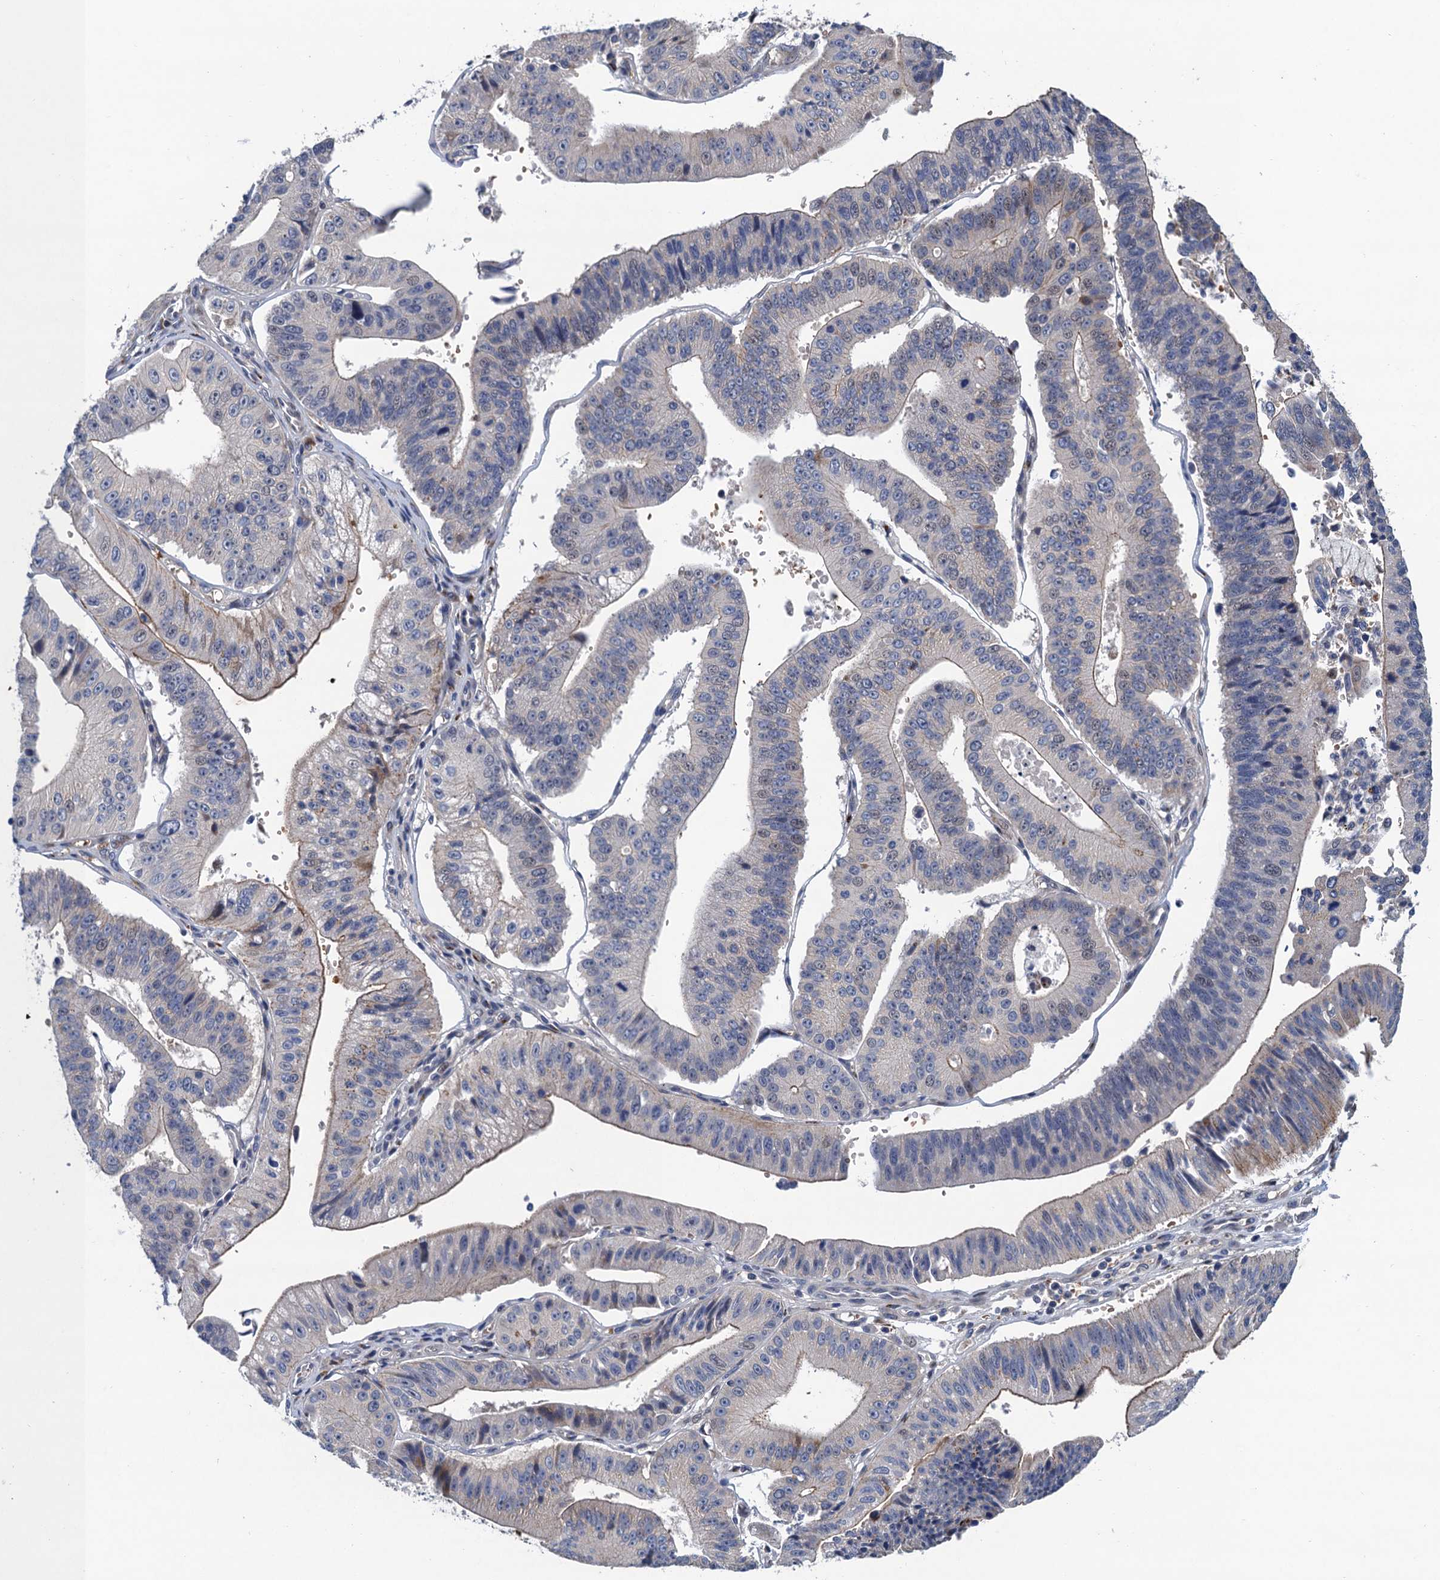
{"staining": {"intensity": "moderate", "quantity": "<25%", "location": "cytoplasmic/membranous,nuclear"}, "tissue": "stomach cancer", "cell_type": "Tumor cells", "image_type": "cancer", "snomed": [{"axis": "morphology", "description": "Adenocarcinoma, NOS"}, {"axis": "topography", "description": "Stomach"}], "caption": "Protein staining shows moderate cytoplasmic/membranous and nuclear positivity in about <25% of tumor cells in stomach adenocarcinoma. The protein is shown in brown color, while the nuclei are stained blue.", "gene": "TRAF7", "patient": {"sex": "male", "age": 59}}